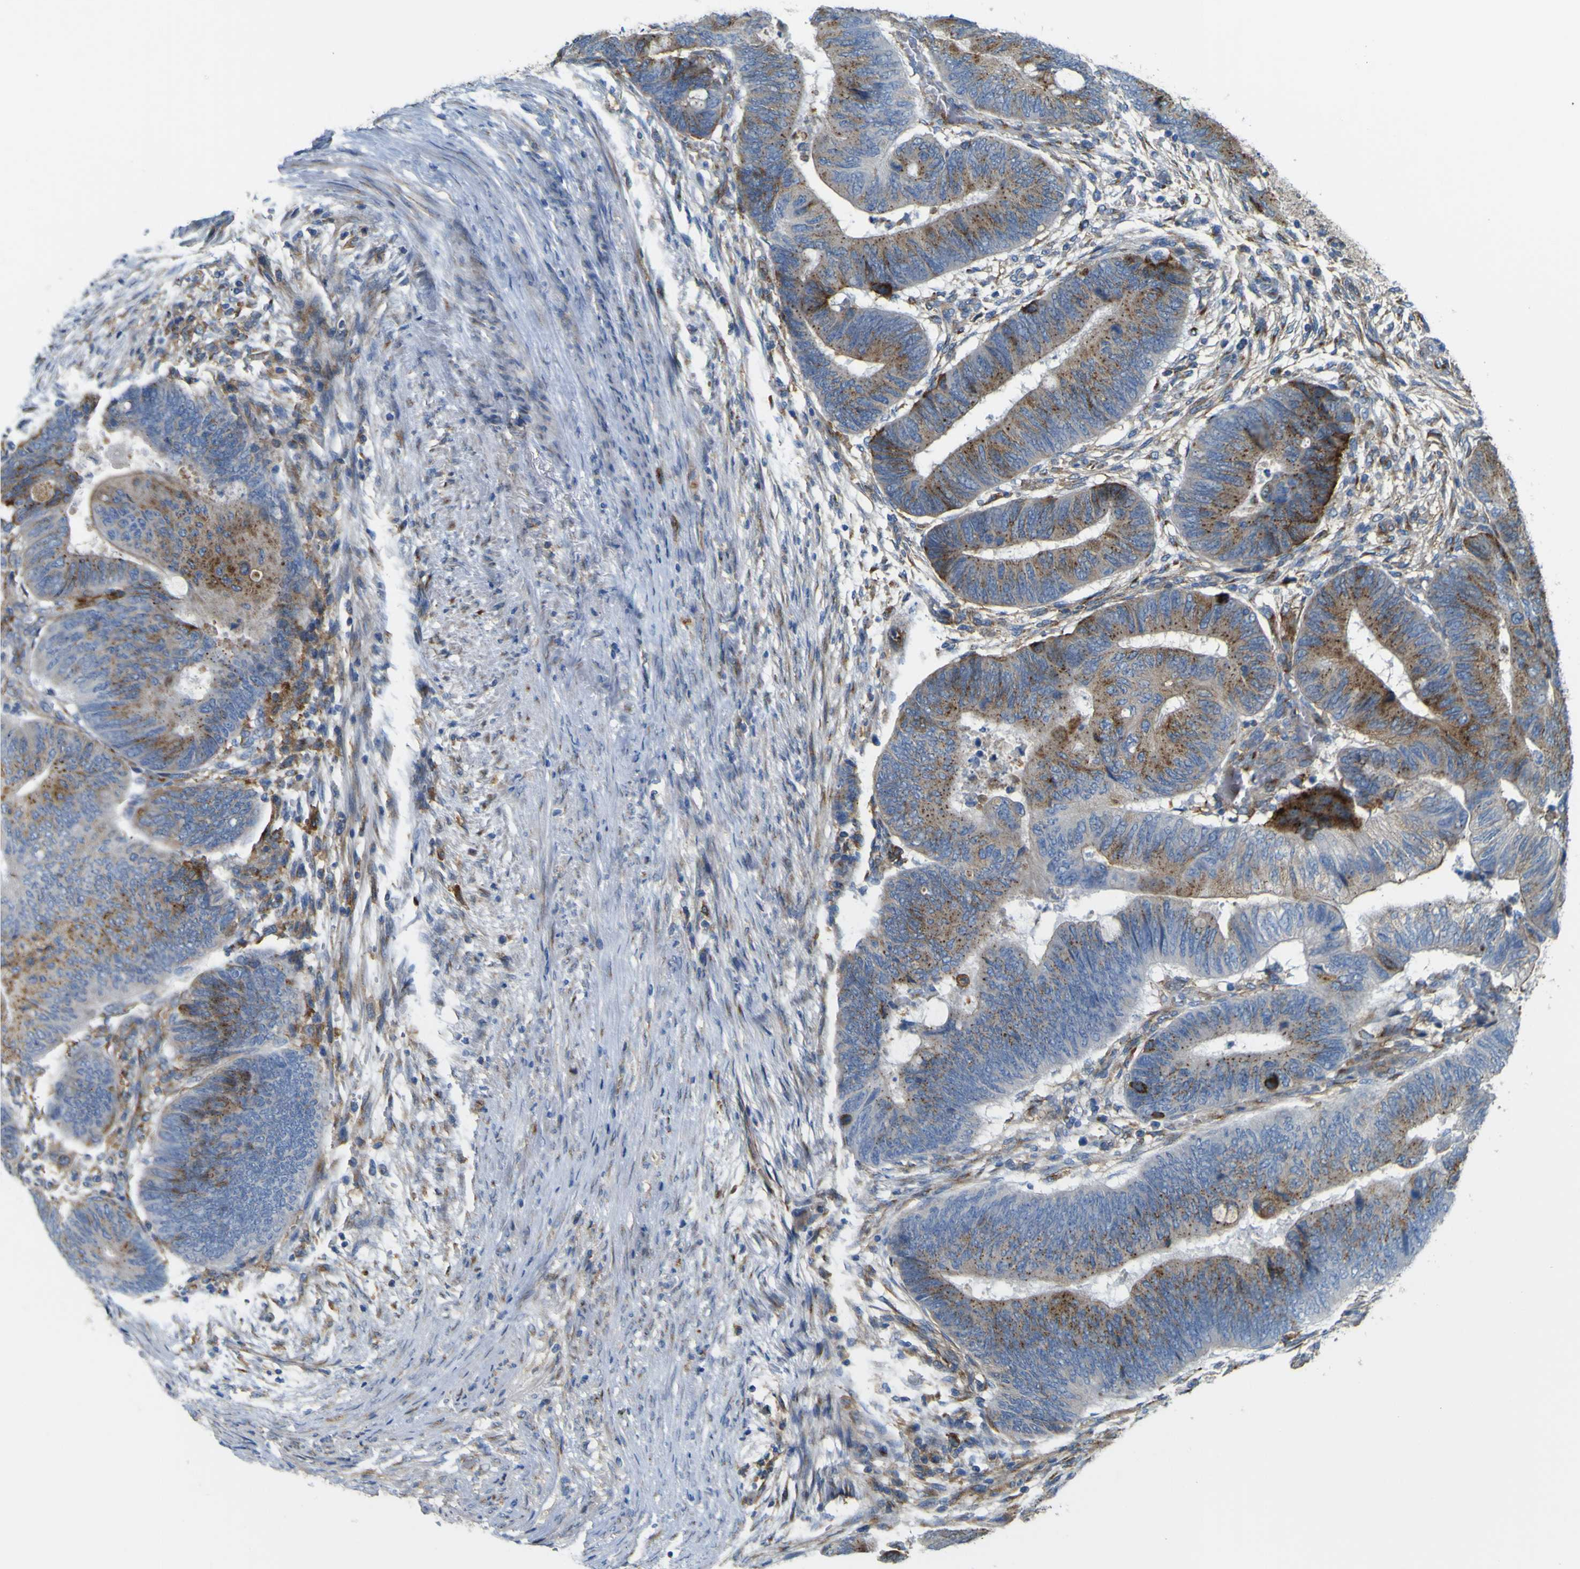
{"staining": {"intensity": "moderate", "quantity": ">75%", "location": "cytoplasmic/membranous"}, "tissue": "colorectal cancer", "cell_type": "Tumor cells", "image_type": "cancer", "snomed": [{"axis": "morphology", "description": "Normal tissue, NOS"}, {"axis": "morphology", "description": "Adenocarcinoma, NOS"}, {"axis": "topography", "description": "Rectum"}, {"axis": "topography", "description": "Peripheral nerve tissue"}], "caption": "Tumor cells display moderate cytoplasmic/membranous staining in approximately >75% of cells in colorectal adenocarcinoma.", "gene": "IGF2R", "patient": {"sex": "male", "age": 92}}